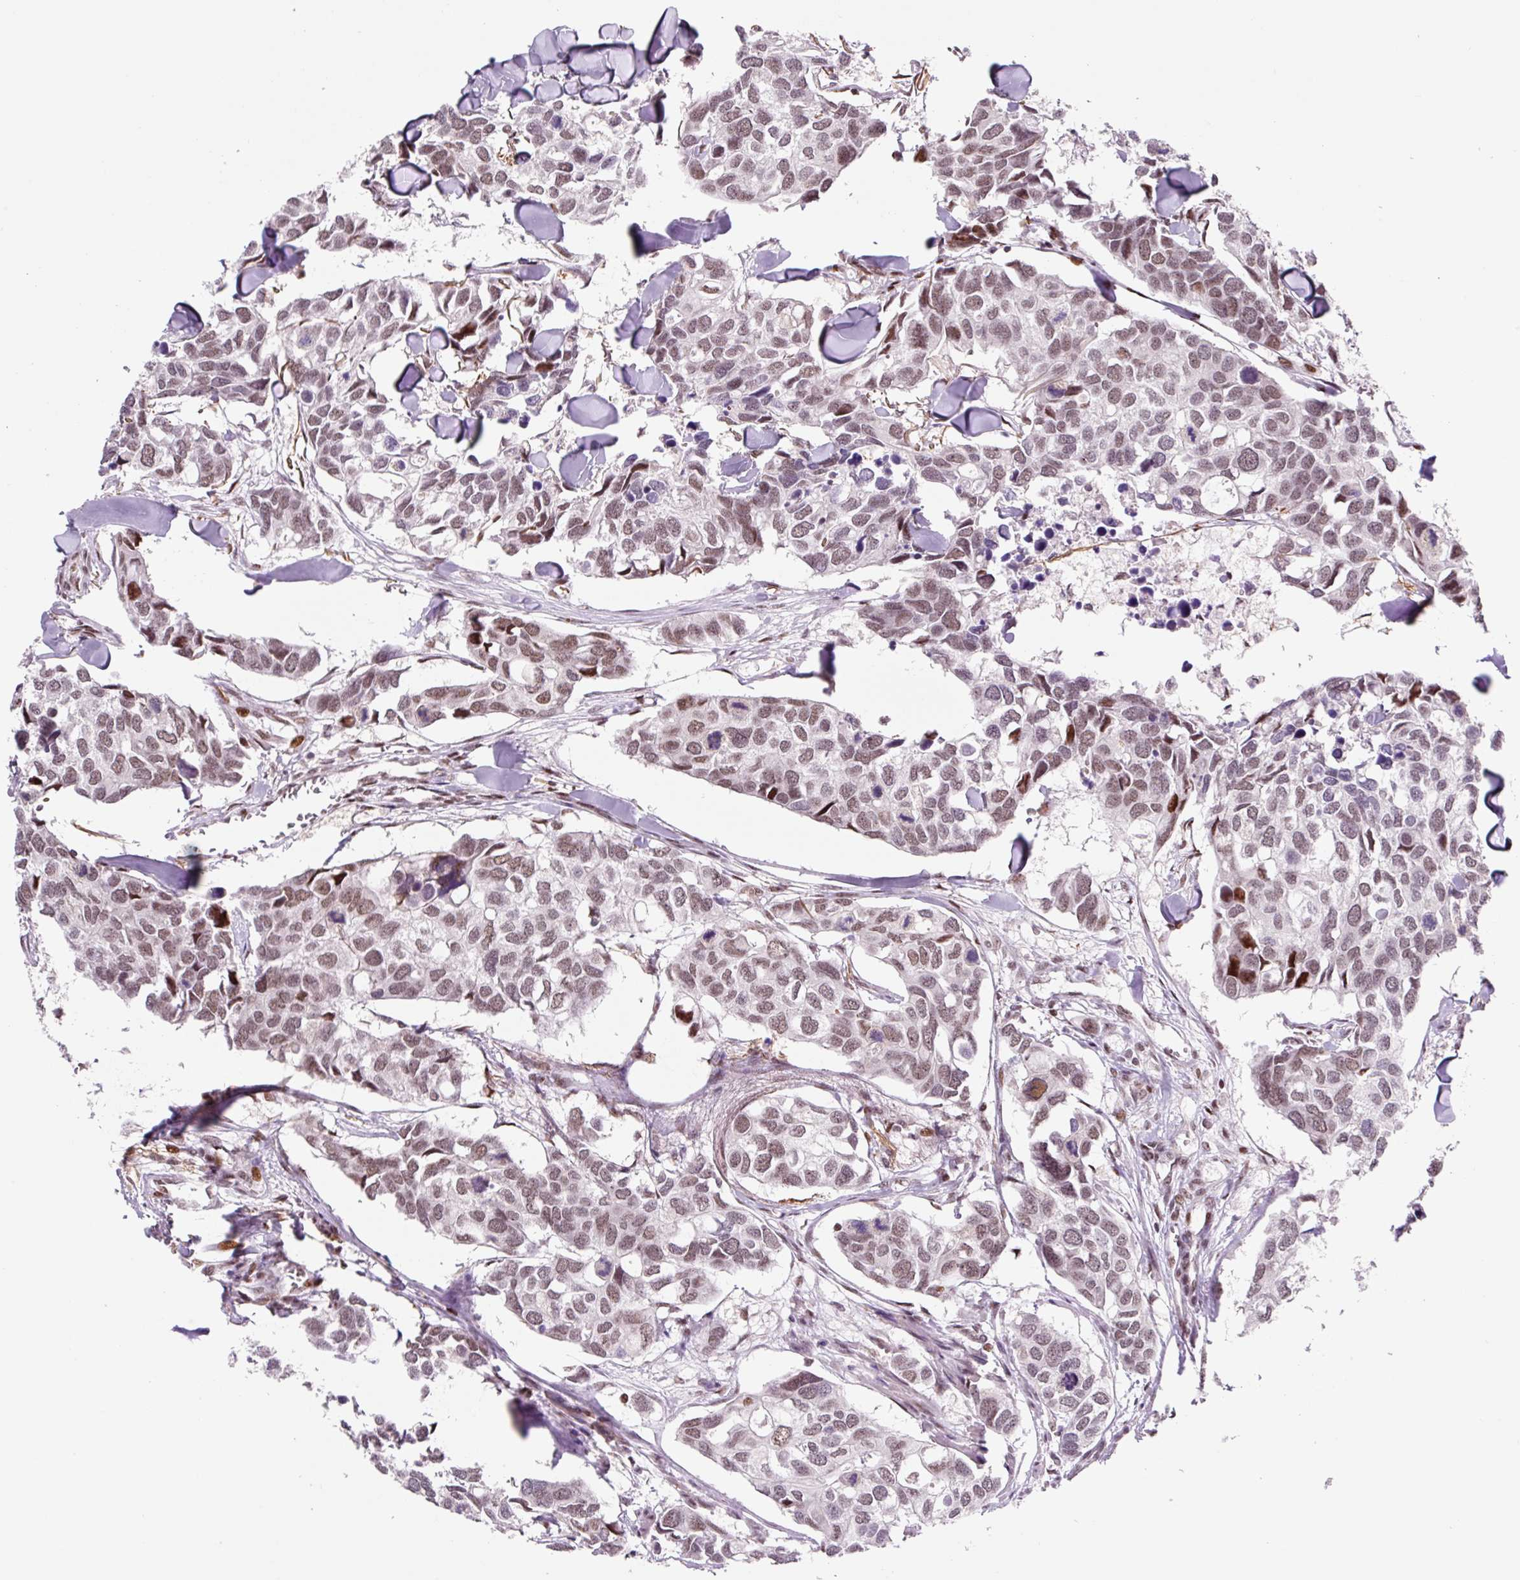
{"staining": {"intensity": "moderate", "quantity": ">75%", "location": "nuclear"}, "tissue": "breast cancer", "cell_type": "Tumor cells", "image_type": "cancer", "snomed": [{"axis": "morphology", "description": "Duct carcinoma"}, {"axis": "topography", "description": "Breast"}], "caption": "Brown immunohistochemical staining in invasive ductal carcinoma (breast) reveals moderate nuclear expression in about >75% of tumor cells.", "gene": "CCNL2", "patient": {"sex": "female", "age": 83}}